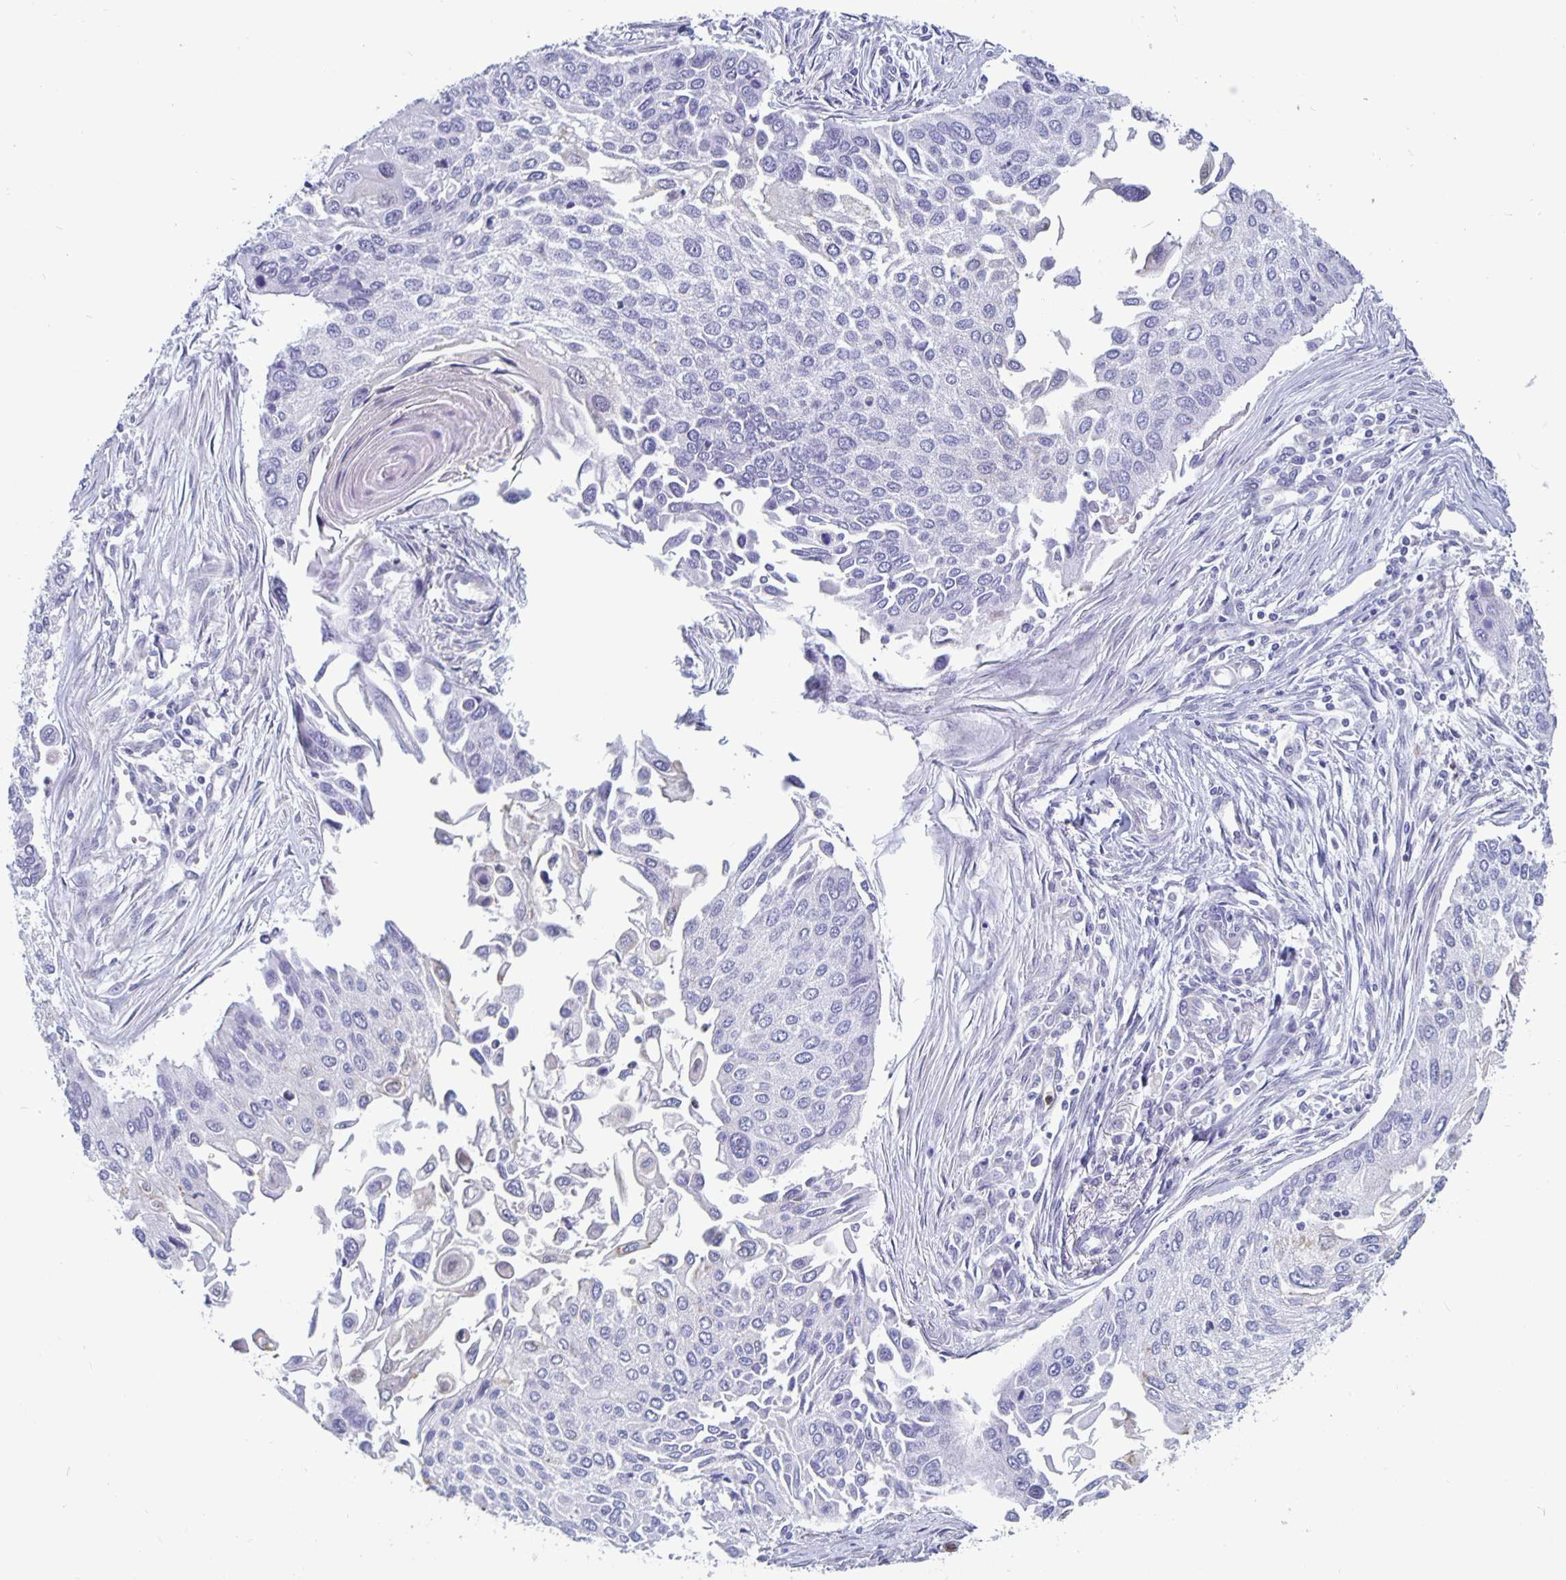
{"staining": {"intensity": "negative", "quantity": "none", "location": "none"}, "tissue": "lung cancer", "cell_type": "Tumor cells", "image_type": "cancer", "snomed": [{"axis": "morphology", "description": "Squamous cell carcinoma, NOS"}, {"axis": "morphology", "description": "Squamous cell carcinoma, metastatic, NOS"}, {"axis": "topography", "description": "Lung"}], "caption": "Histopathology image shows no significant protein staining in tumor cells of metastatic squamous cell carcinoma (lung).", "gene": "PLCB3", "patient": {"sex": "male", "age": 63}}